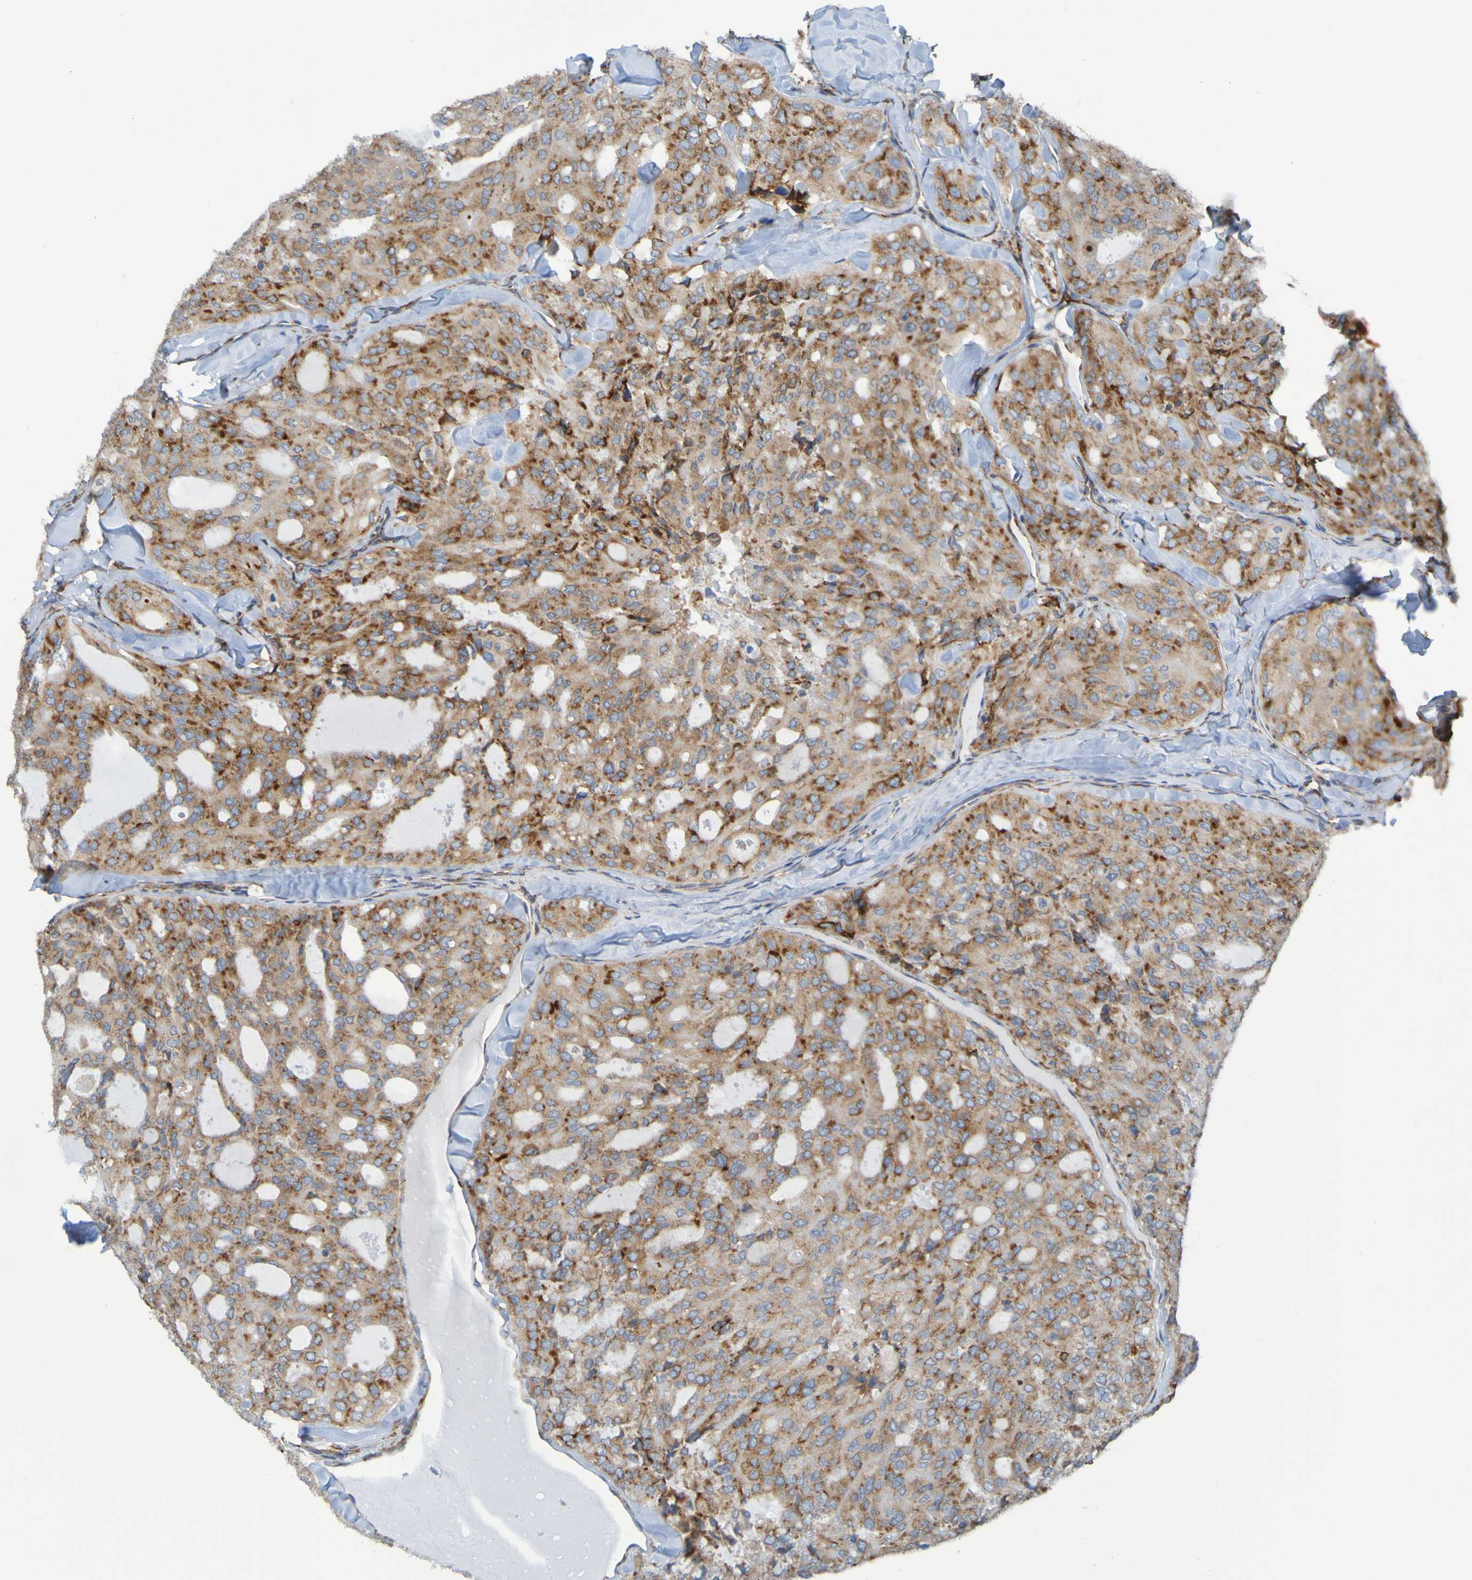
{"staining": {"intensity": "weak", "quantity": ">75%", "location": "cytoplasmic/membranous"}, "tissue": "thyroid cancer", "cell_type": "Tumor cells", "image_type": "cancer", "snomed": [{"axis": "morphology", "description": "Follicular adenoma carcinoma, NOS"}, {"axis": "topography", "description": "Thyroid gland"}], "caption": "Human thyroid cancer stained with a brown dye exhibits weak cytoplasmic/membranous positive expression in approximately >75% of tumor cells.", "gene": "SSR1", "patient": {"sex": "male", "age": 75}}